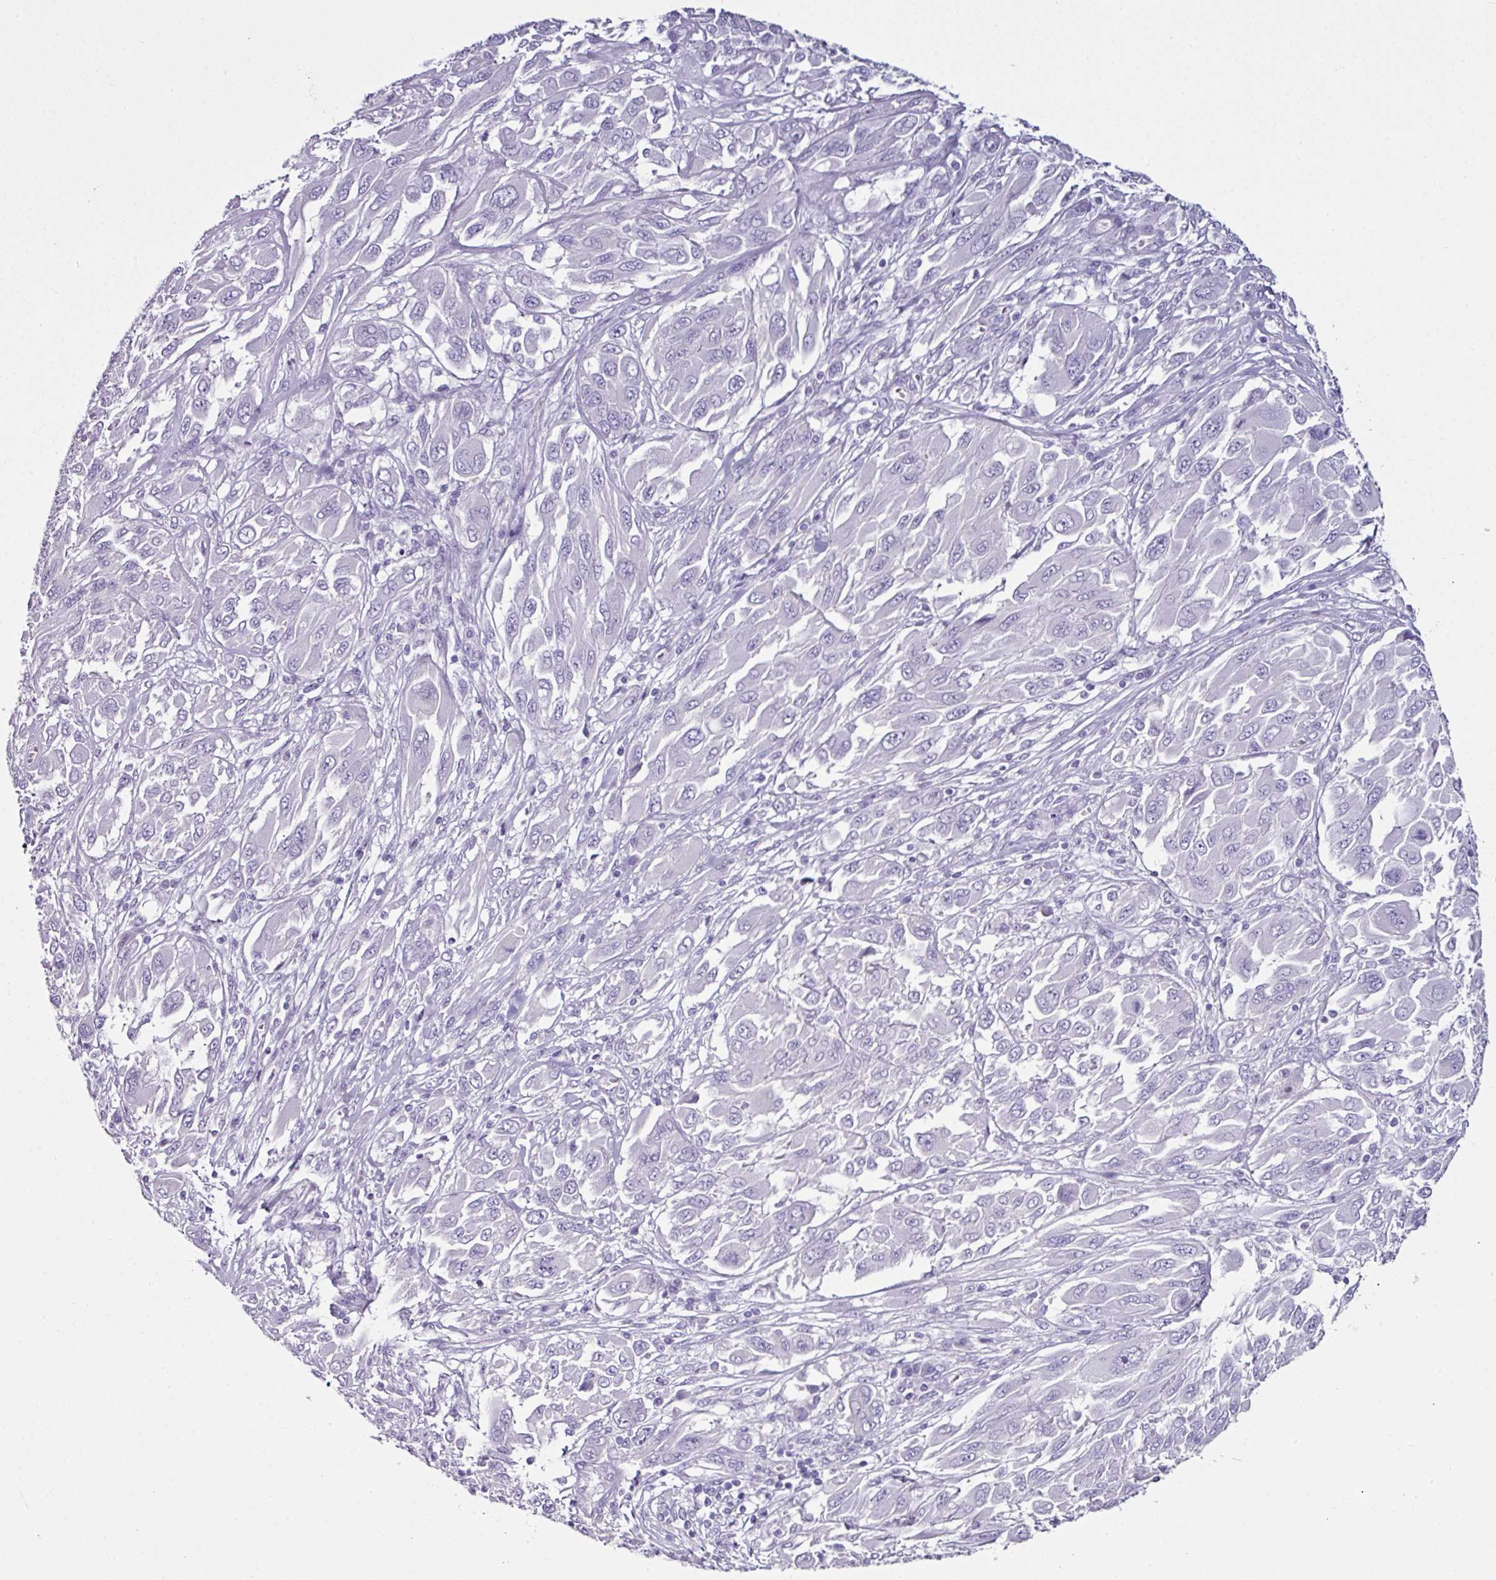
{"staining": {"intensity": "negative", "quantity": "none", "location": "none"}, "tissue": "melanoma", "cell_type": "Tumor cells", "image_type": "cancer", "snomed": [{"axis": "morphology", "description": "Malignant melanoma, NOS"}, {"axis": "topography", "description": "Skin"}], "caption": "Malignant melanoma stained for a protein using IHC displays no expression tumor cells.", "gene": "GLP2R", "patient": {"sex": "female", "age": 91}}